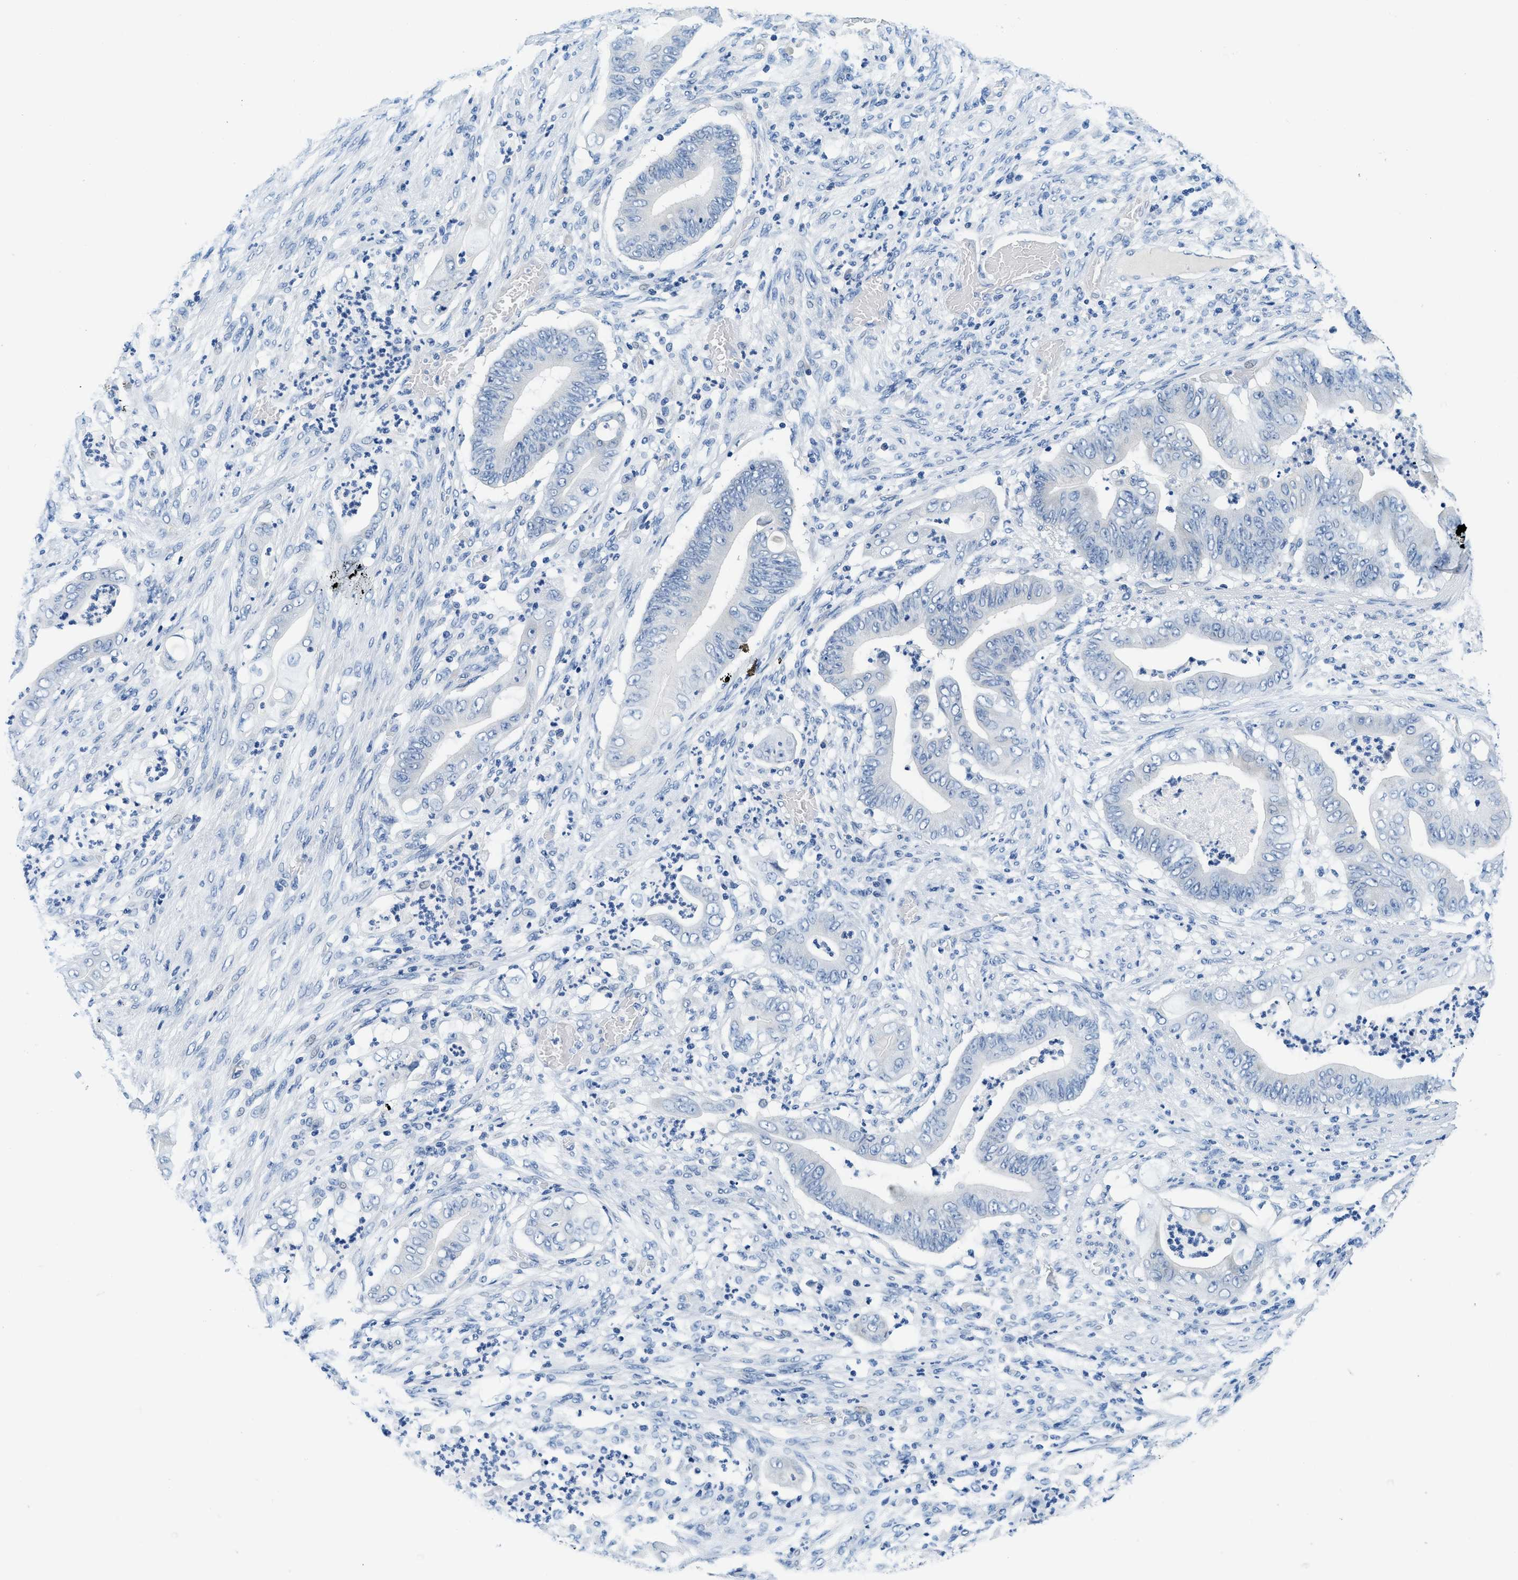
{"staining": {"intensity": "negative", "quantity": "none", "location": "none"}, "tissue": "stomach cancer", "cell_type": "Tumor cells", "image_type": "cancer", "snomed": [{"axis": "morphology", "description": "Adenocarcinoma, NOS"}, {"axis": "topography", "description": "Stomach"}], "caption": "Human stomach adenocarcinoma stained for a protein using IHC demonstrates no staining in tumor cells.", "gene": "GSTM3", "patient": {"sex": "female", "age": 73}}